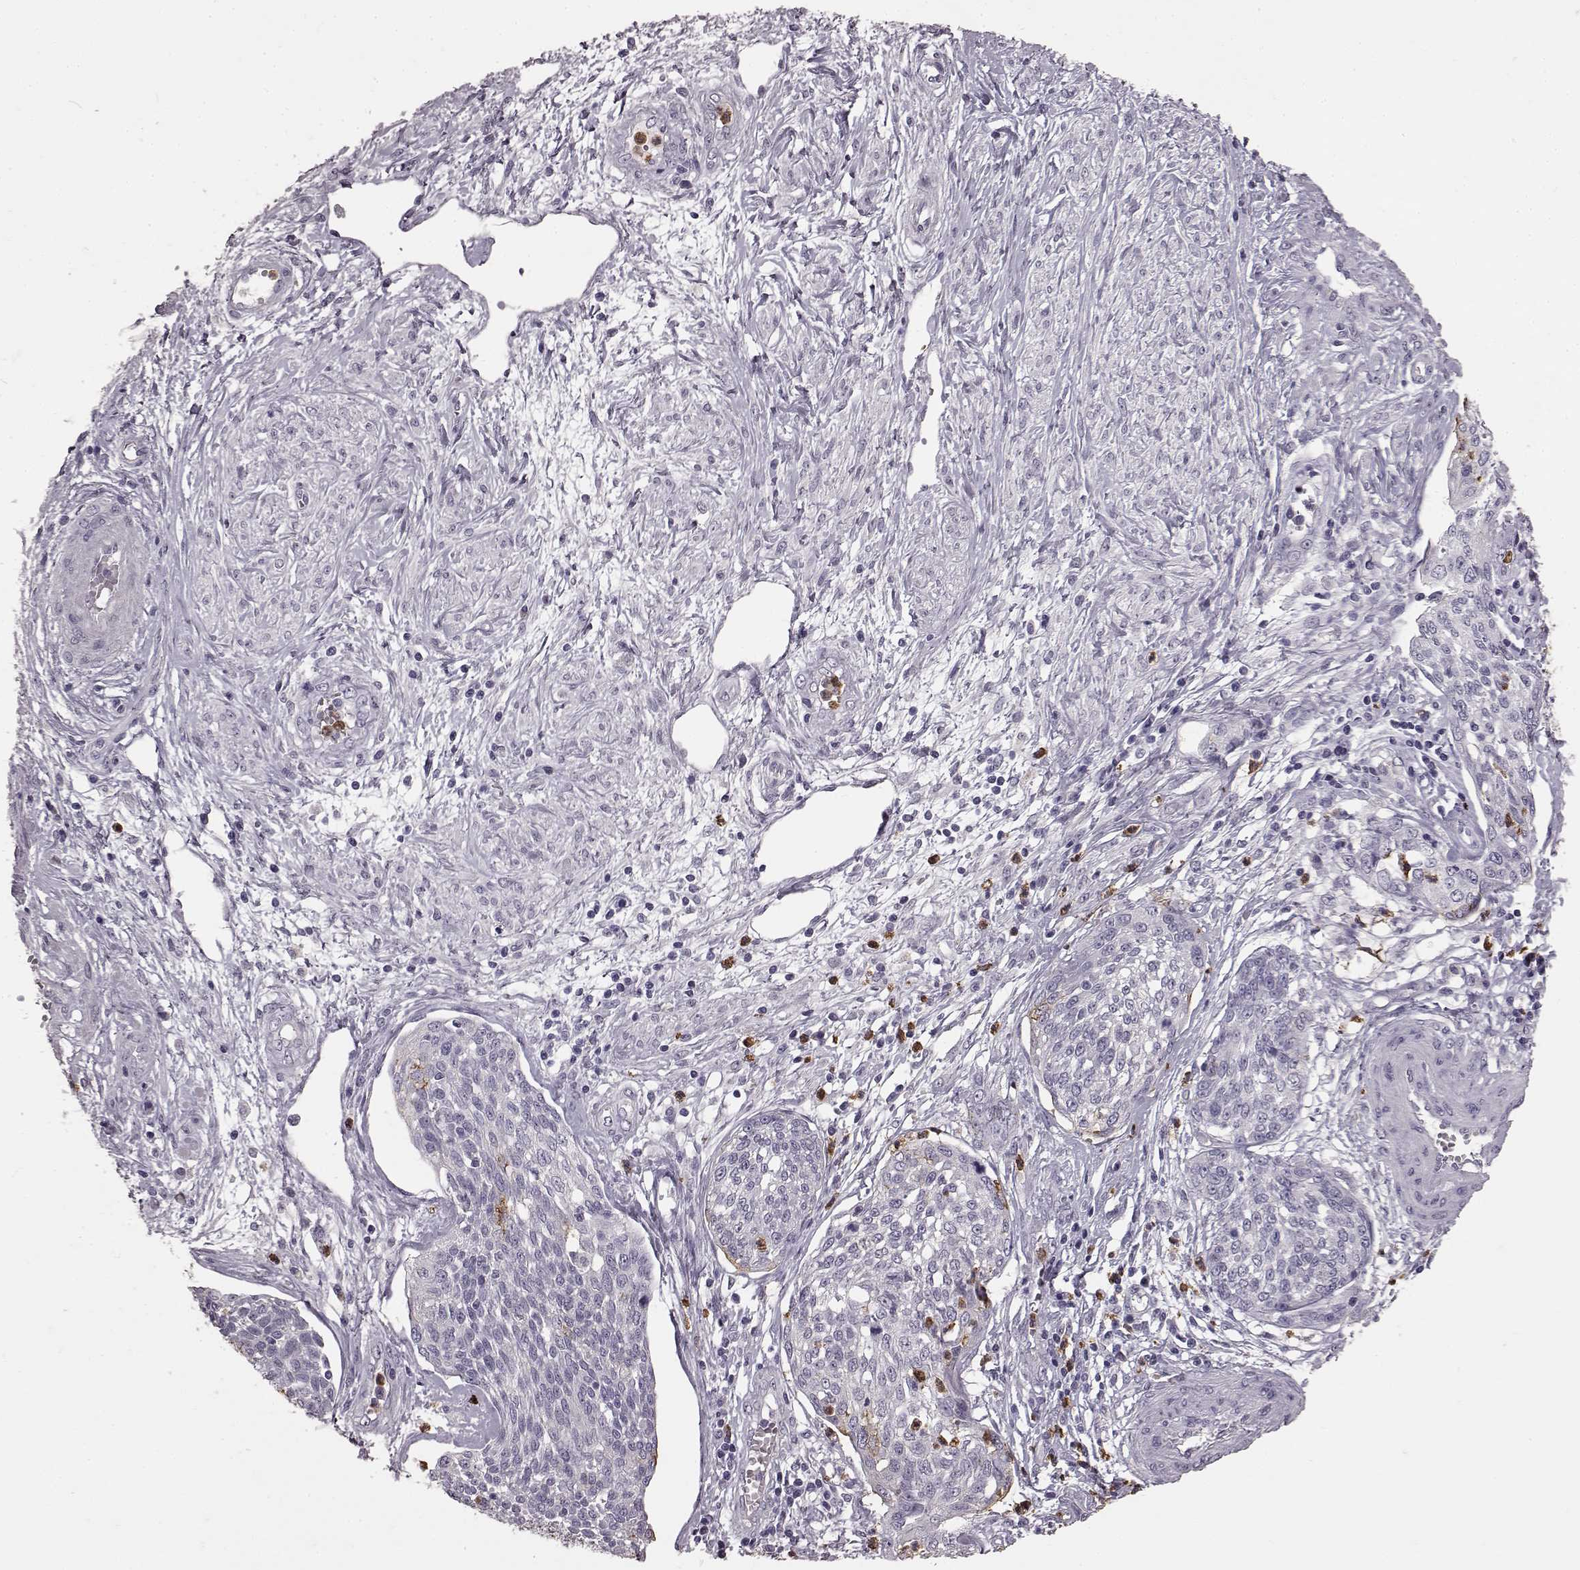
{"staining": {"intensity": "negative", "quantity": "none", "location": "none"}, "tissue": "cervical cancer", "cell_type": "Tumor cells", "image_type": "cancer", "snomed": [{"axis": "morphology", "description": "Squamous cell carcinoma, NOS"}, {"axis": "topography", "description": "Cervix"}], "caption": "Tumor cells show no significant protein staining in cervical cancer (squamous cell carcinoma).", "gene": "FUT4", "patient": {"sex": "female", "age": 34}}